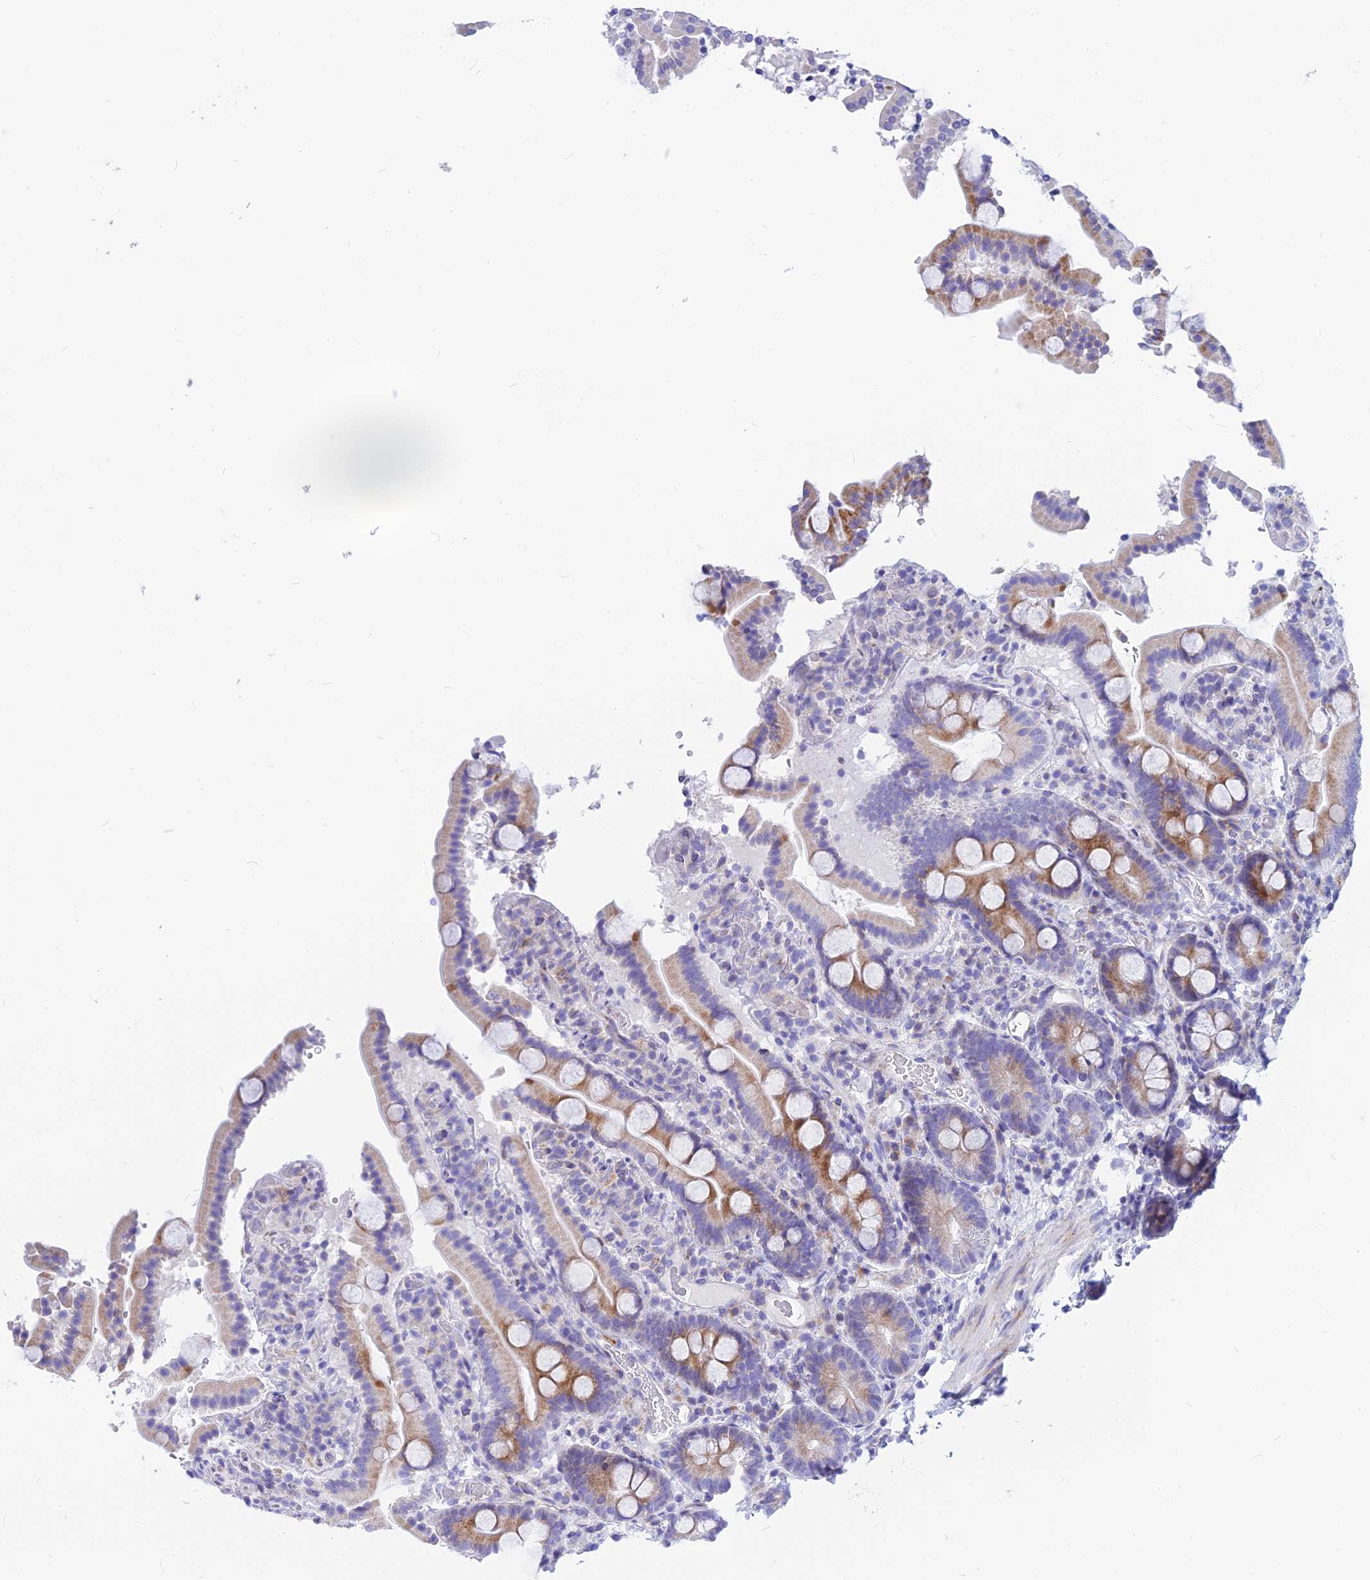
{"staining": {"intensity": "moderate", "quantity": "<25%", "location": "cytoplasmic/membranous"}, "tissue": "duodenum", "cell_type": "Glandular cells", "image_type": "normal", "snomed": [{"axis": "morphology", "description": "Normal tissue, NOS"}, {"axis": "topography", "description": "Duodenum"}], "caption": "Immunohistochemical staining of benign human duodenum shows <25% levels of moderate cytoplasmic/membranous protein expression in about <25% of glandular cells. (DAB = brown stain, brightfield microscopy at high magnification).", "gene": "CNOT6", "patient": {"sex": "male", "age": 55}}